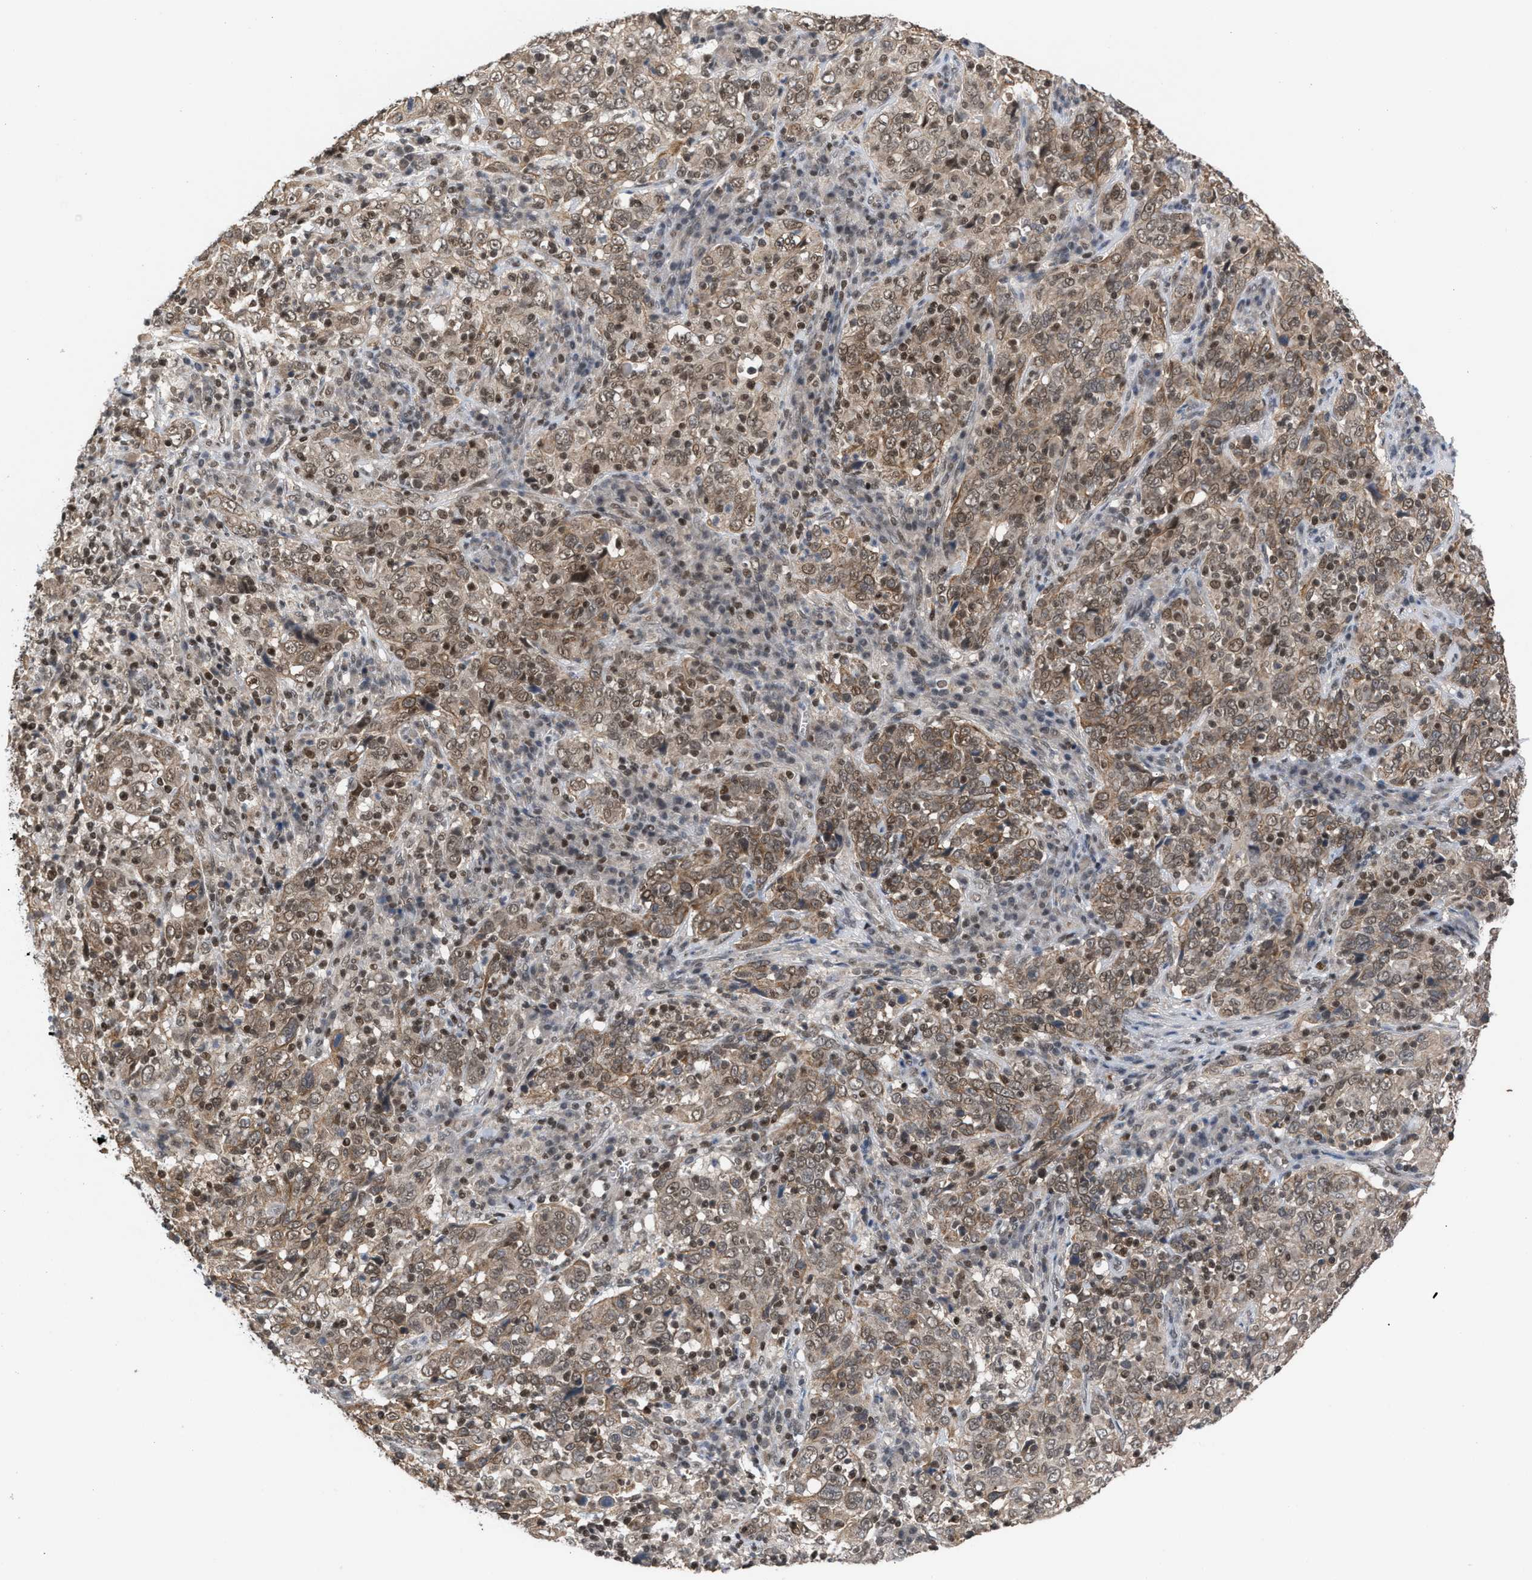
{"staining": {"intensity": "weak", "quantity": ">75%", "location": "cytoplasmic/membranous,nuclear"}, "tissue": "cervical cancer", "cell_type": "Tumor cells", "image_type": "cancer", "snomed": [{"axis": "morphology", "description": "Squamous cell carcinoma, NOS"}, {"axis": "topography", "description": "Cervix"}], "caption": "Immunohistochemistry micrograph of neoplastic tissue: cervical cancer (squamous cell carcinoma) stained using immunohistochemistry displays low levels of weak protein expression localized specifically in the cytoplasmic/membranous and nuclear of tumor cells, appearing as a cytoplasmic/membranous and nuclear brown color.", "gene": "C9orf78", "patient": {"sex": "female", "age": 46}}